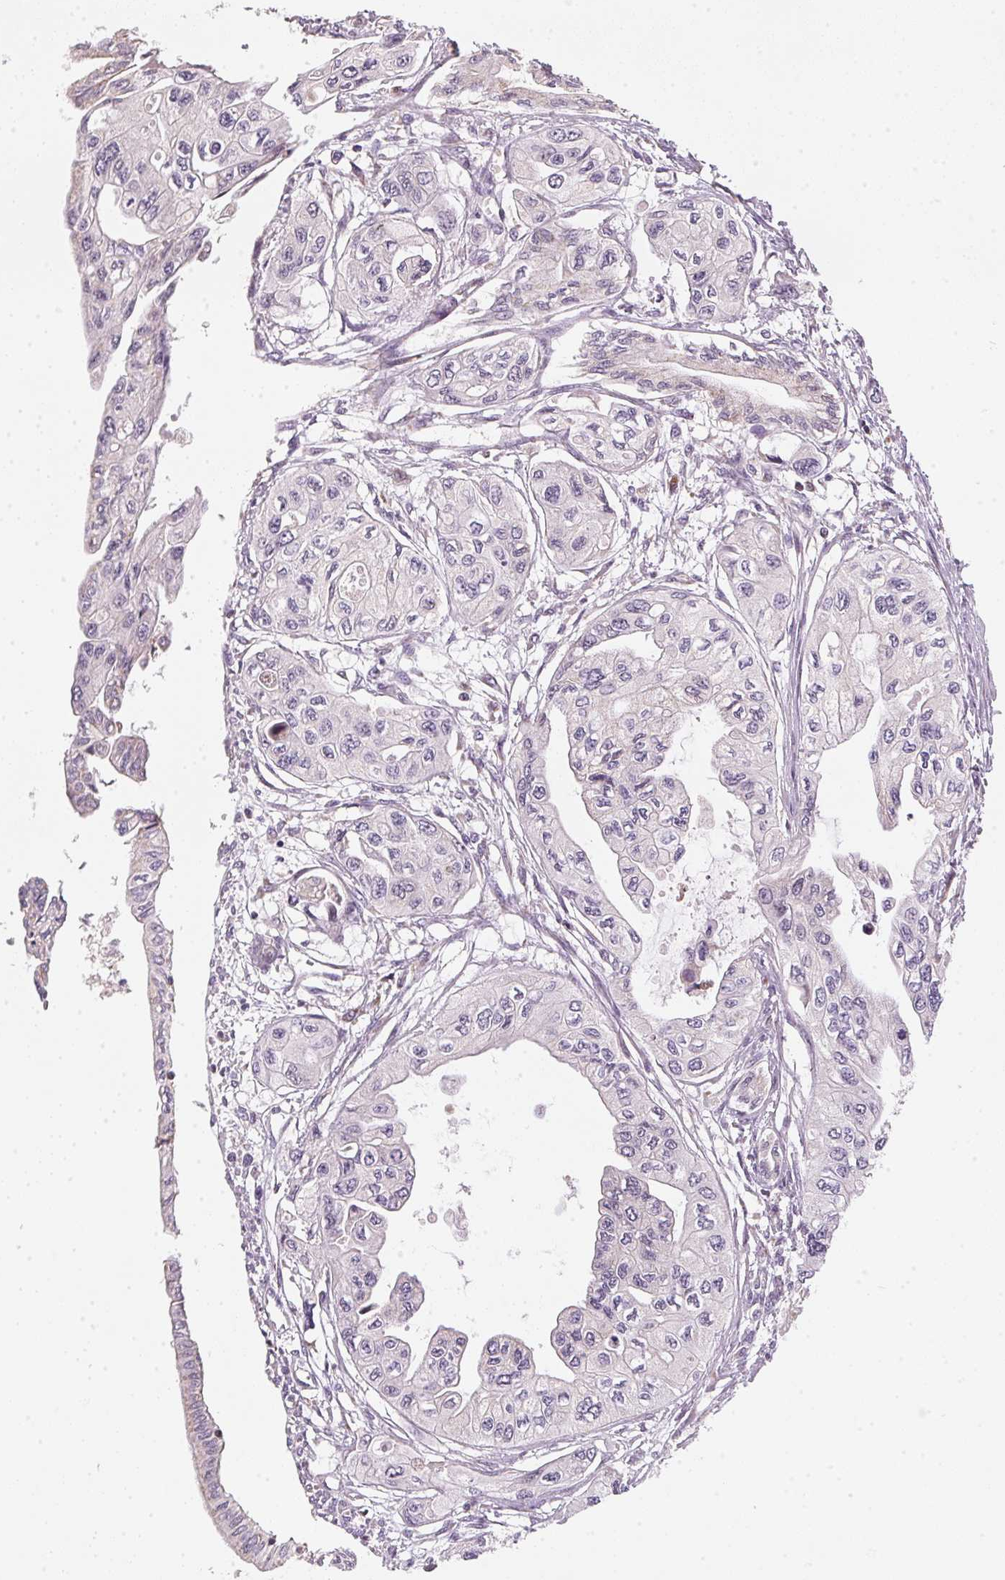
{"staining": {"intensity": "negative", "quantity": "none", "location": "none"}, "tissue": "pancreatic cancer", "cell_type": "Tumor cells", "image_type": "cancer", "snomed": [{"axis": "morphology", "description": "Adenocarcinoma, NOS"}, {"axis": "topography", "description": "Pancreas"}], "caption": "Tumor cells are negative for brown protein staining in pancreatic cancer (adenocarcinoma).", "gene": "COQ7", "patient": {"sex": "female", "age": 76}}